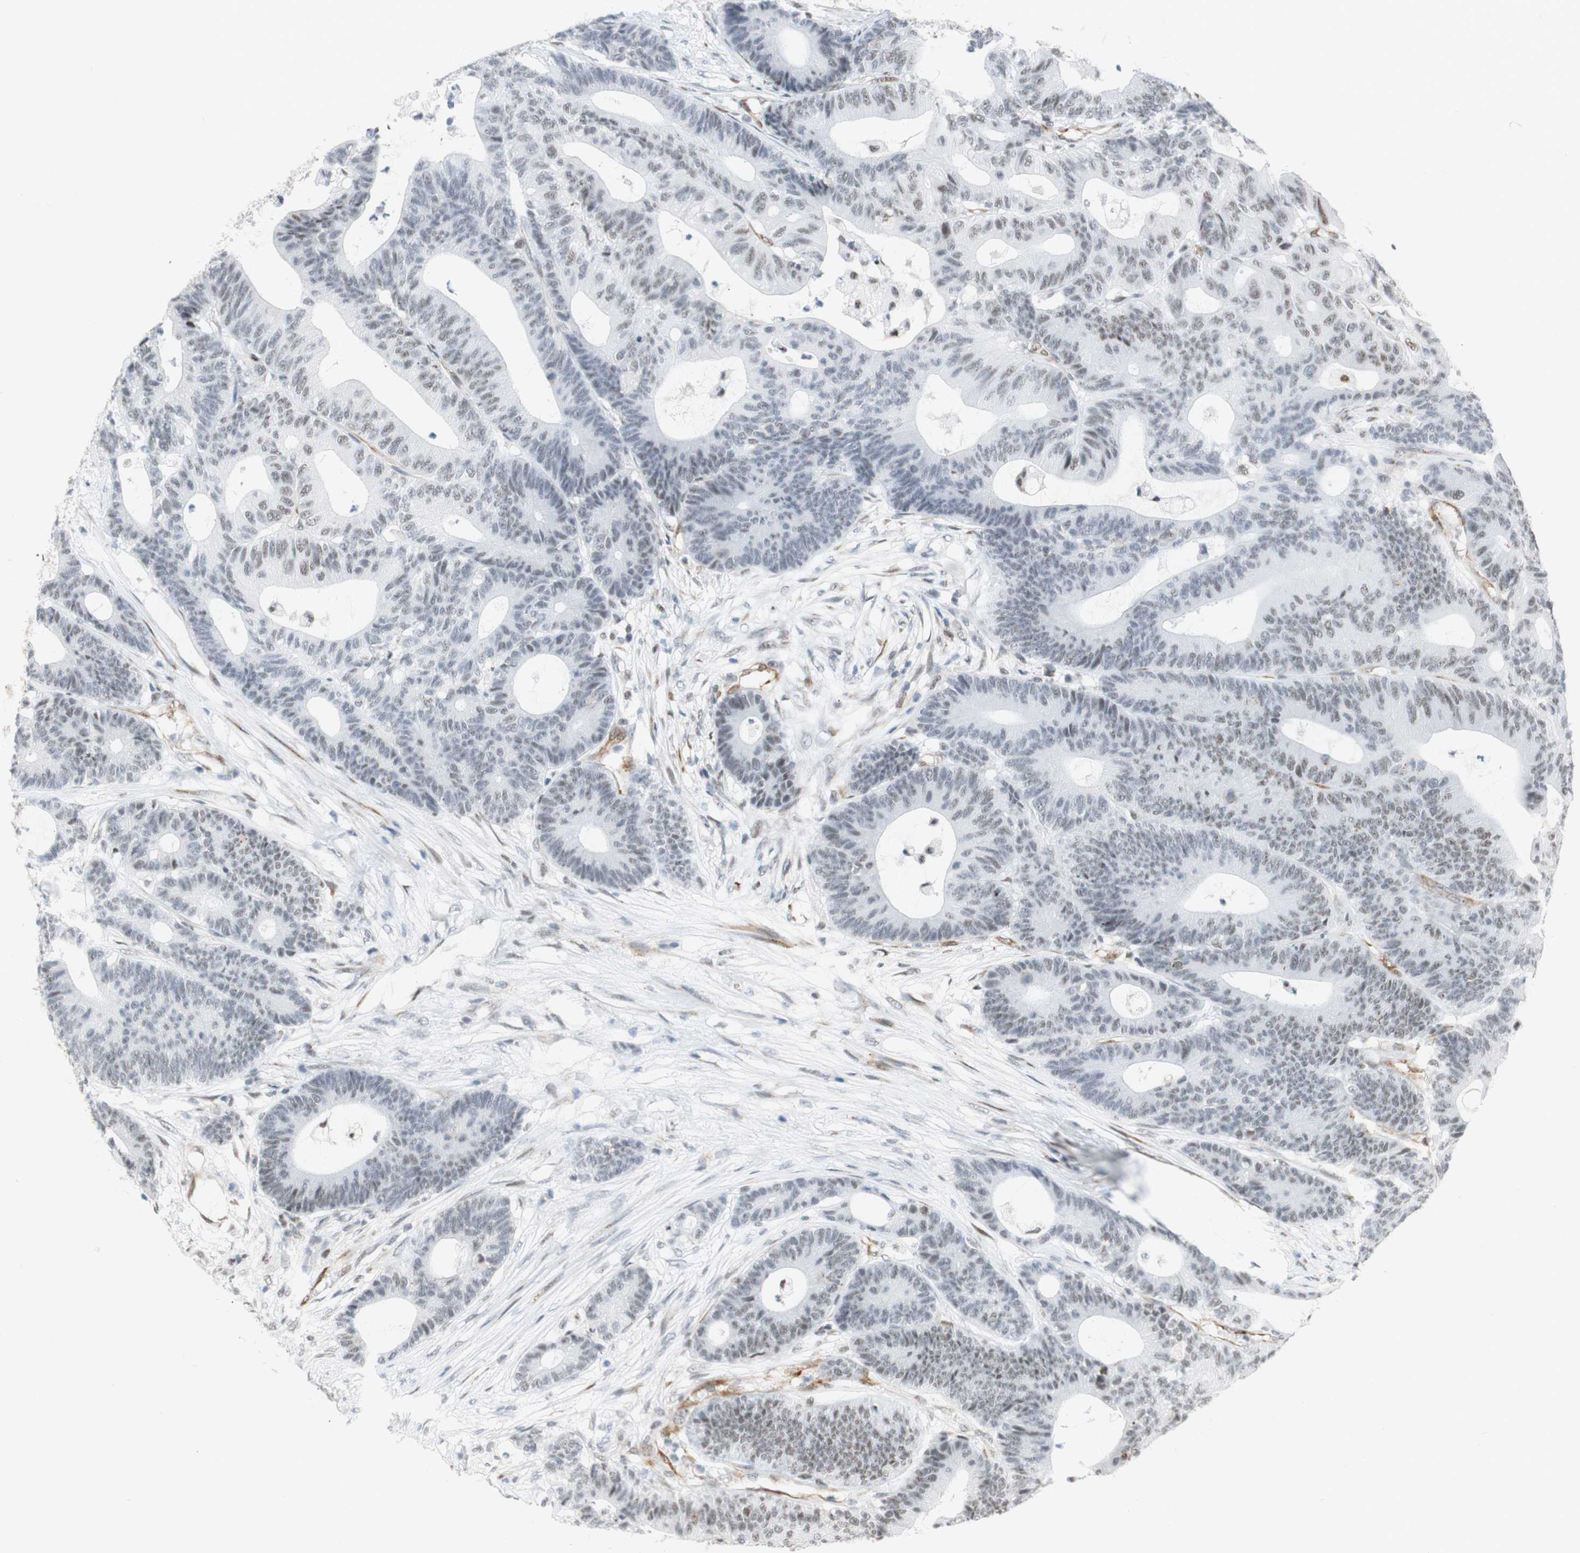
{"staining": {"intensity": "negative", "quantity": "none", "location": "none"}, "tissue": "colorectal cancer", "cell_type": "Tumor cells", "image_type": "cancer", "snomed": [{"axis": "morphology", "description": "Adenocarcinoma, NOS"}, {"axis": "topography", "description": "Colon"}], "caption": "Protein analysis of colorectal adenocarcinoma demonstrates no significant staining in tumor cells.", "gene": "SAP18", "patient": {"sex": "female", "age": 84}}